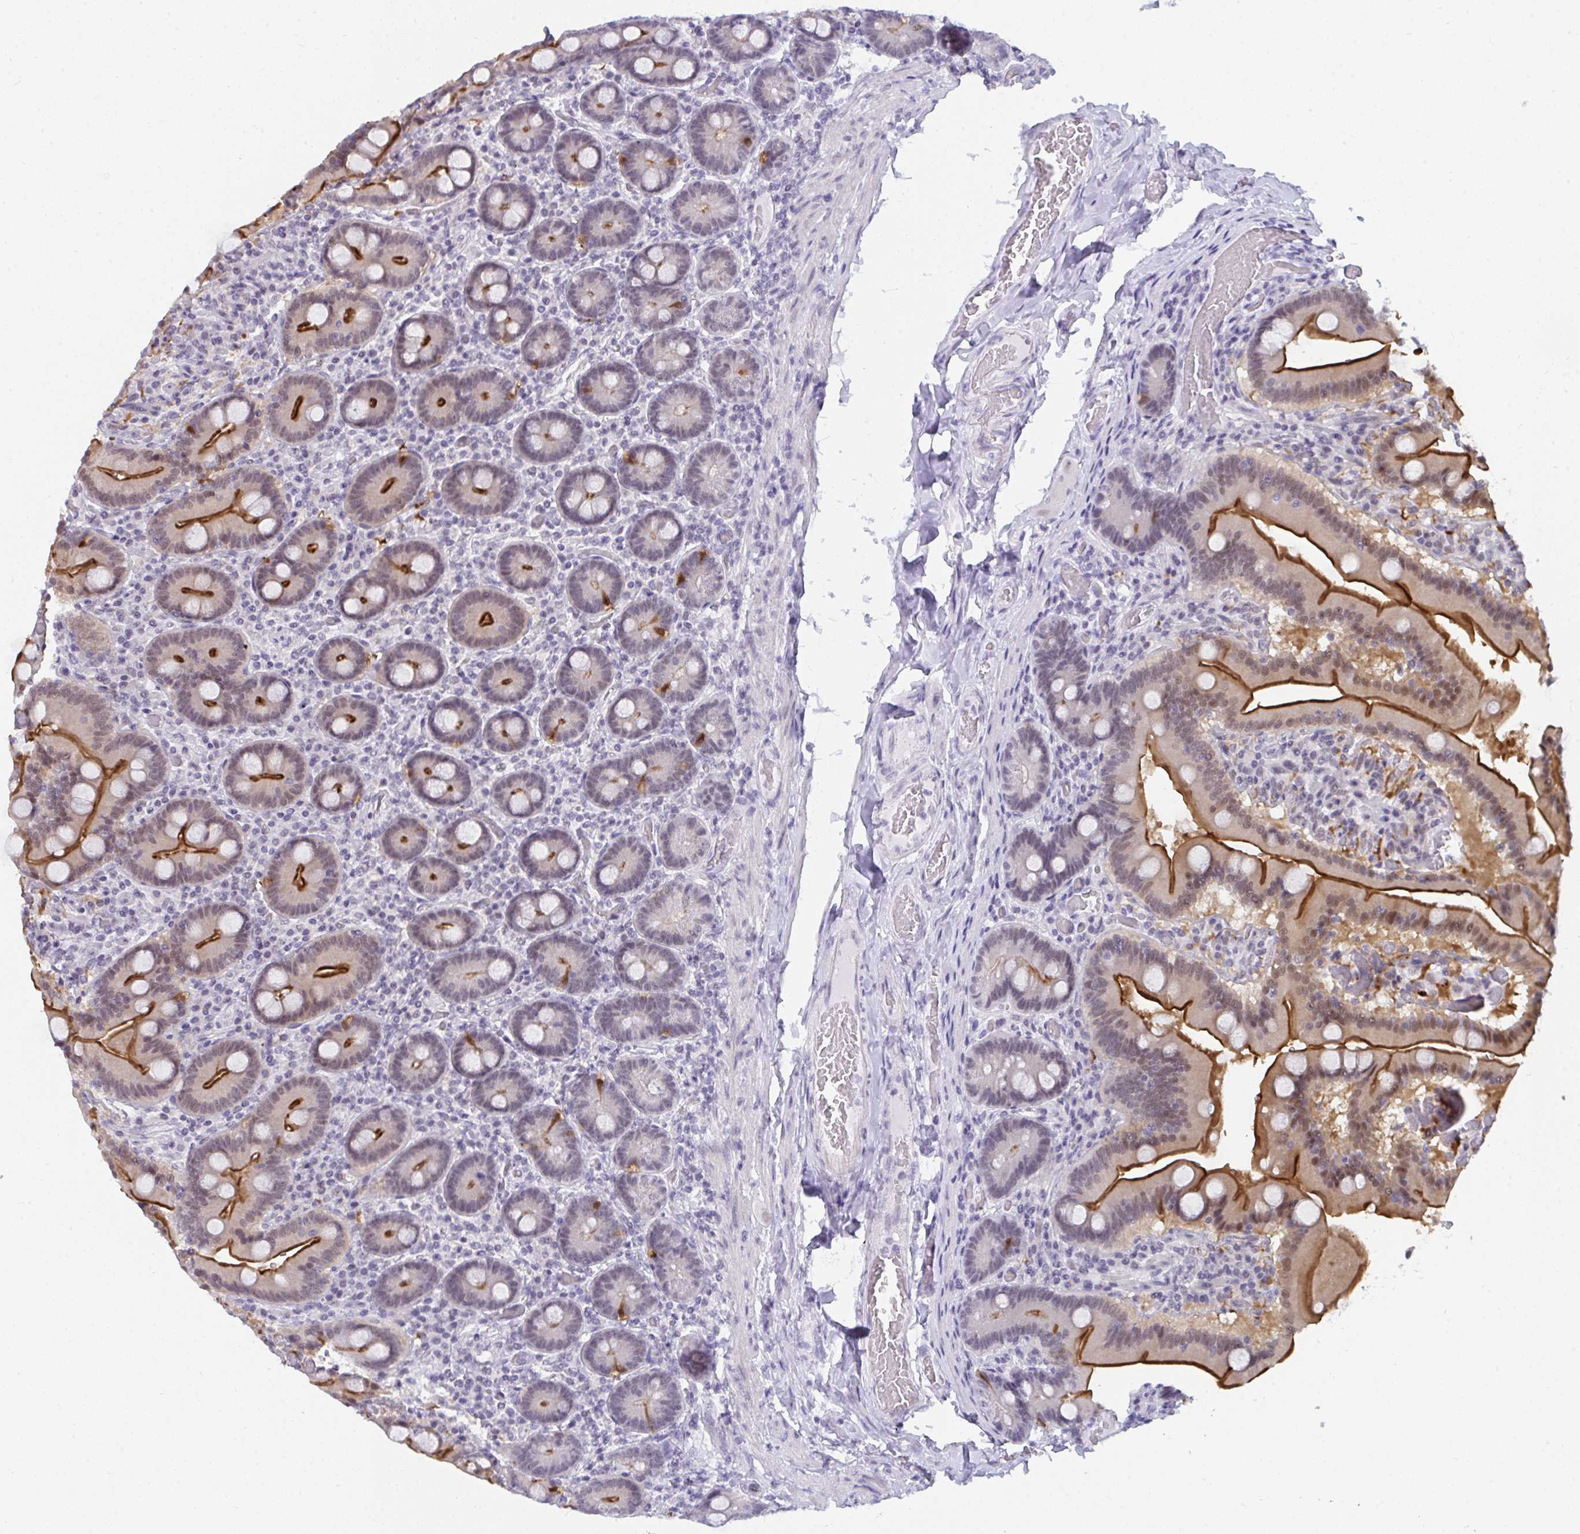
{"staining": {"intensity": "strong", "quantity": "25%-75%", "location": "cytoplasmic/membranous,nuclear"}, "tissue": "duodenum", "cell_type": "Glandular cells", "image_type": "normal", "snomed": [{"axis": "morphology", "description": "Normal tissue, NOS"}, {"axis": "topography", "description": "Duodenum"}], "caption": "Immunohistochemical staining of normal human duodenum demonstrates 25%-75% levels of strong cytoplasmic/membranous,nuclear protein expression in approximately 25%-75% of glandular cells.", "gene": "CDK13", "patient": {"sex": "female", "age": 62}}